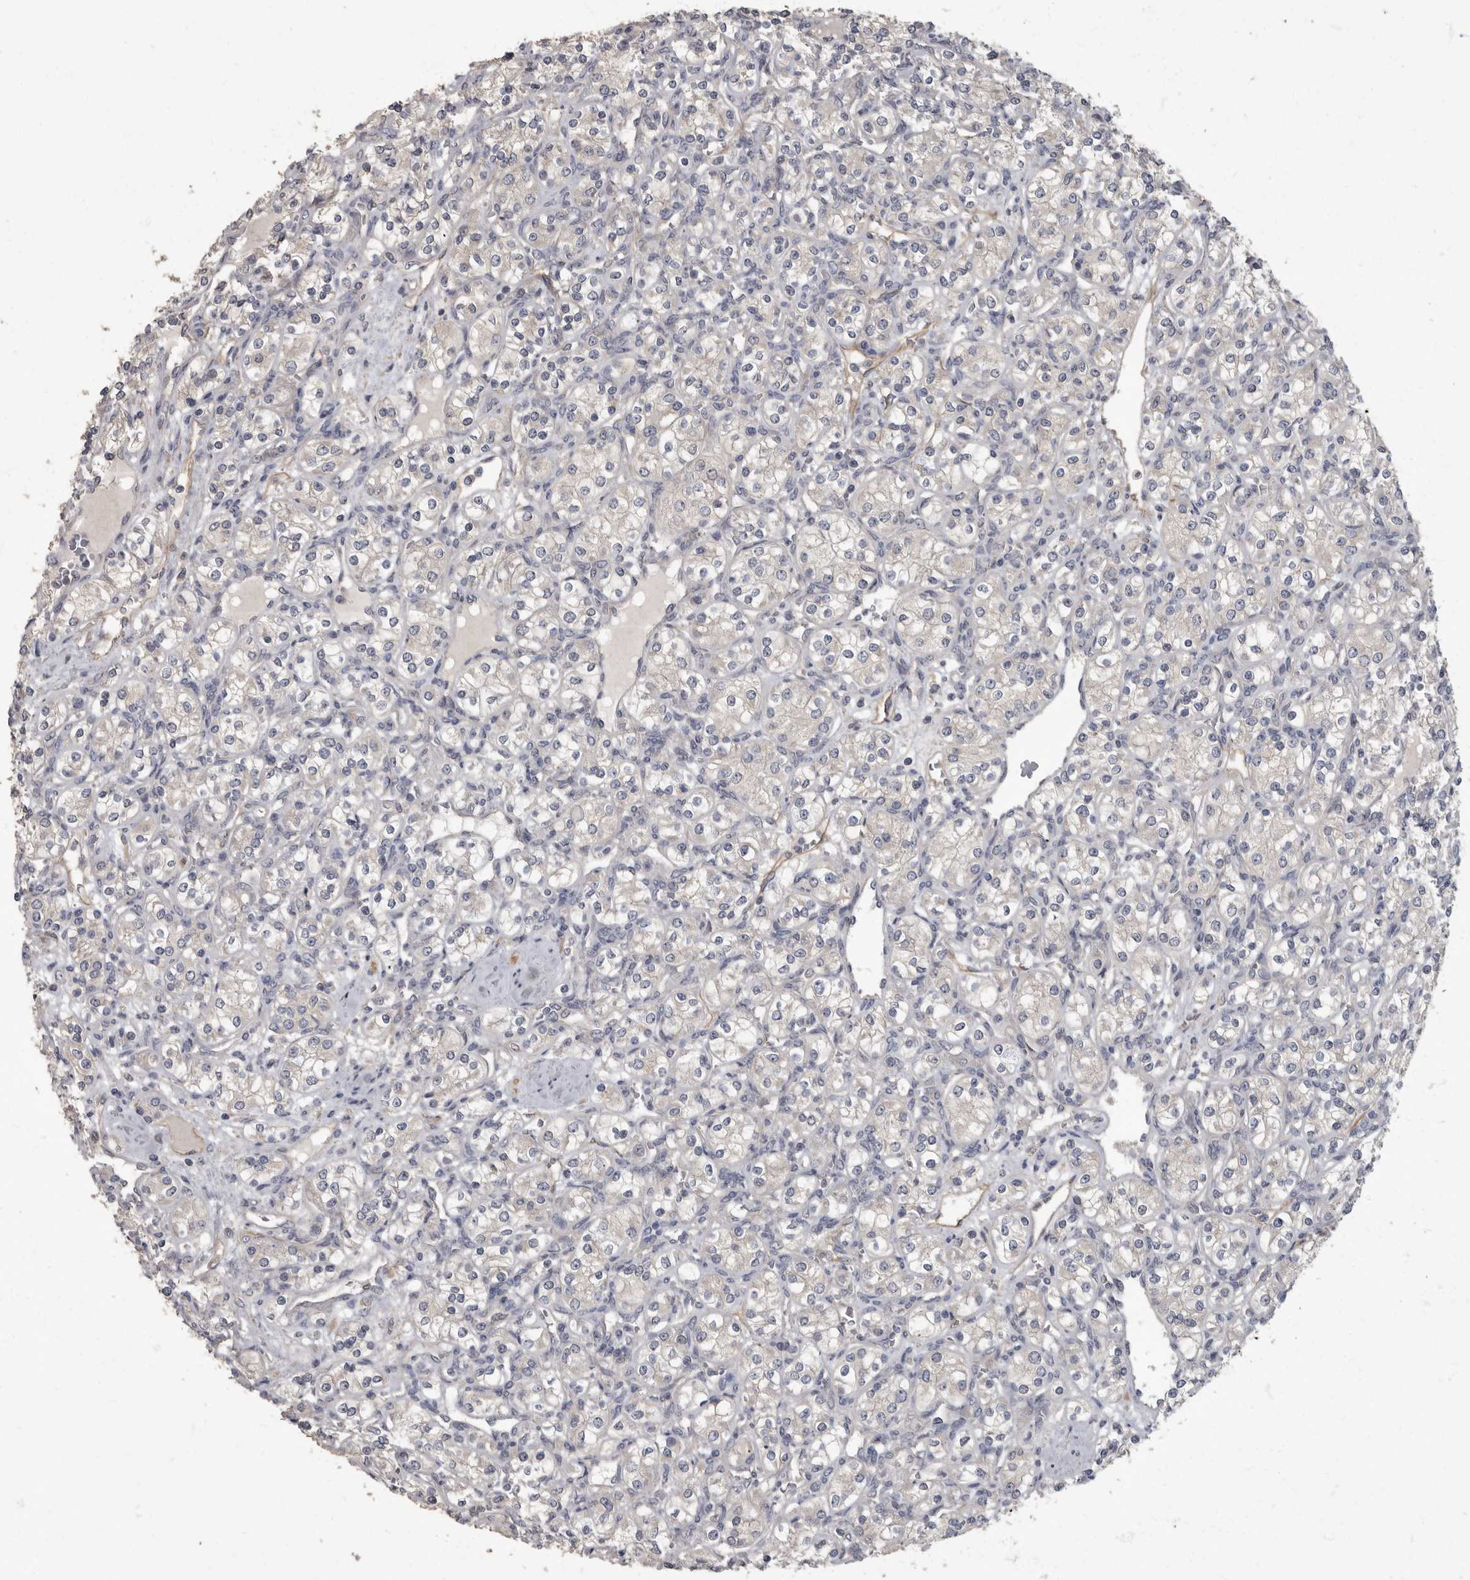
{"staining": {"intensity": "negative", "quantity": "none", "location": "none"}, "tissue": "renal cancer", "cell_type": "Tumor cells", "image_type": "cancer", "snomed": [{"axis": "morphology", "description": "Adenocarcinoma, NOS"}, {"axis": "topography", "description": "Kidney"}], "caption": "Renal cancer stained for a protein using immunohistochemistry (IHC) displays no staining tumor cells.", "gene": "PDK1", "patient": {"sex": "male", "age": 77}}